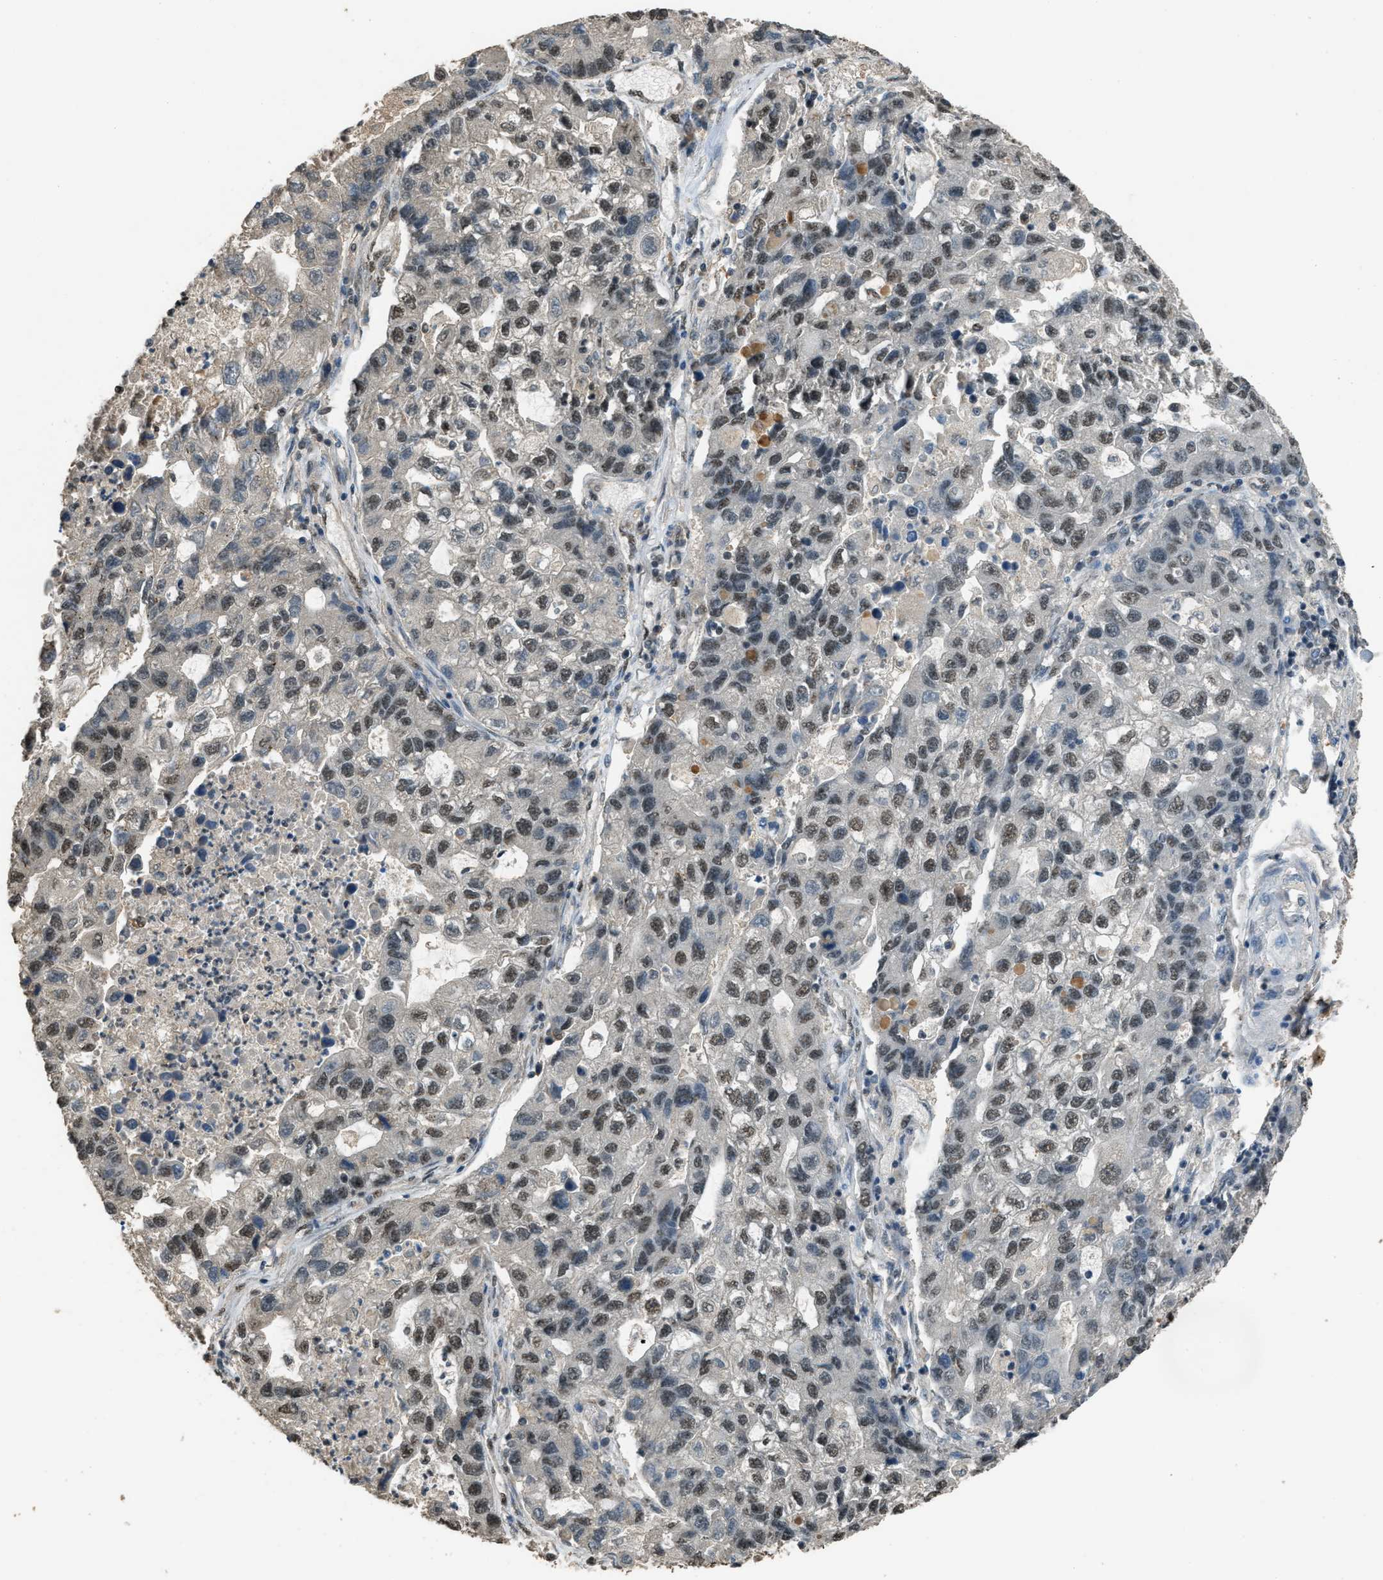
{"staining": {"intensity": "moderate", "quantity": ">75%", "location": "nuclear"}, "tissue": "lung cancer", "cell_type": "Tumor cells", "image_type": "cancer", "snomed": [{"axis": "morphology", "description": "Adenocarcinoma, NOS"}, {"axis": "topography", "description": "Lung"}], "caption": "Immunohistochemistry (IHC) (DAB) staining of lung cancer demonstrates moderate nuclear protein staining in approximately >75% of tumor cells. The protein is shown in brown color, while the nuclei are stained blue.", "gene": "SERTAD2", "patient": {"sex": "female", "age": 51}}